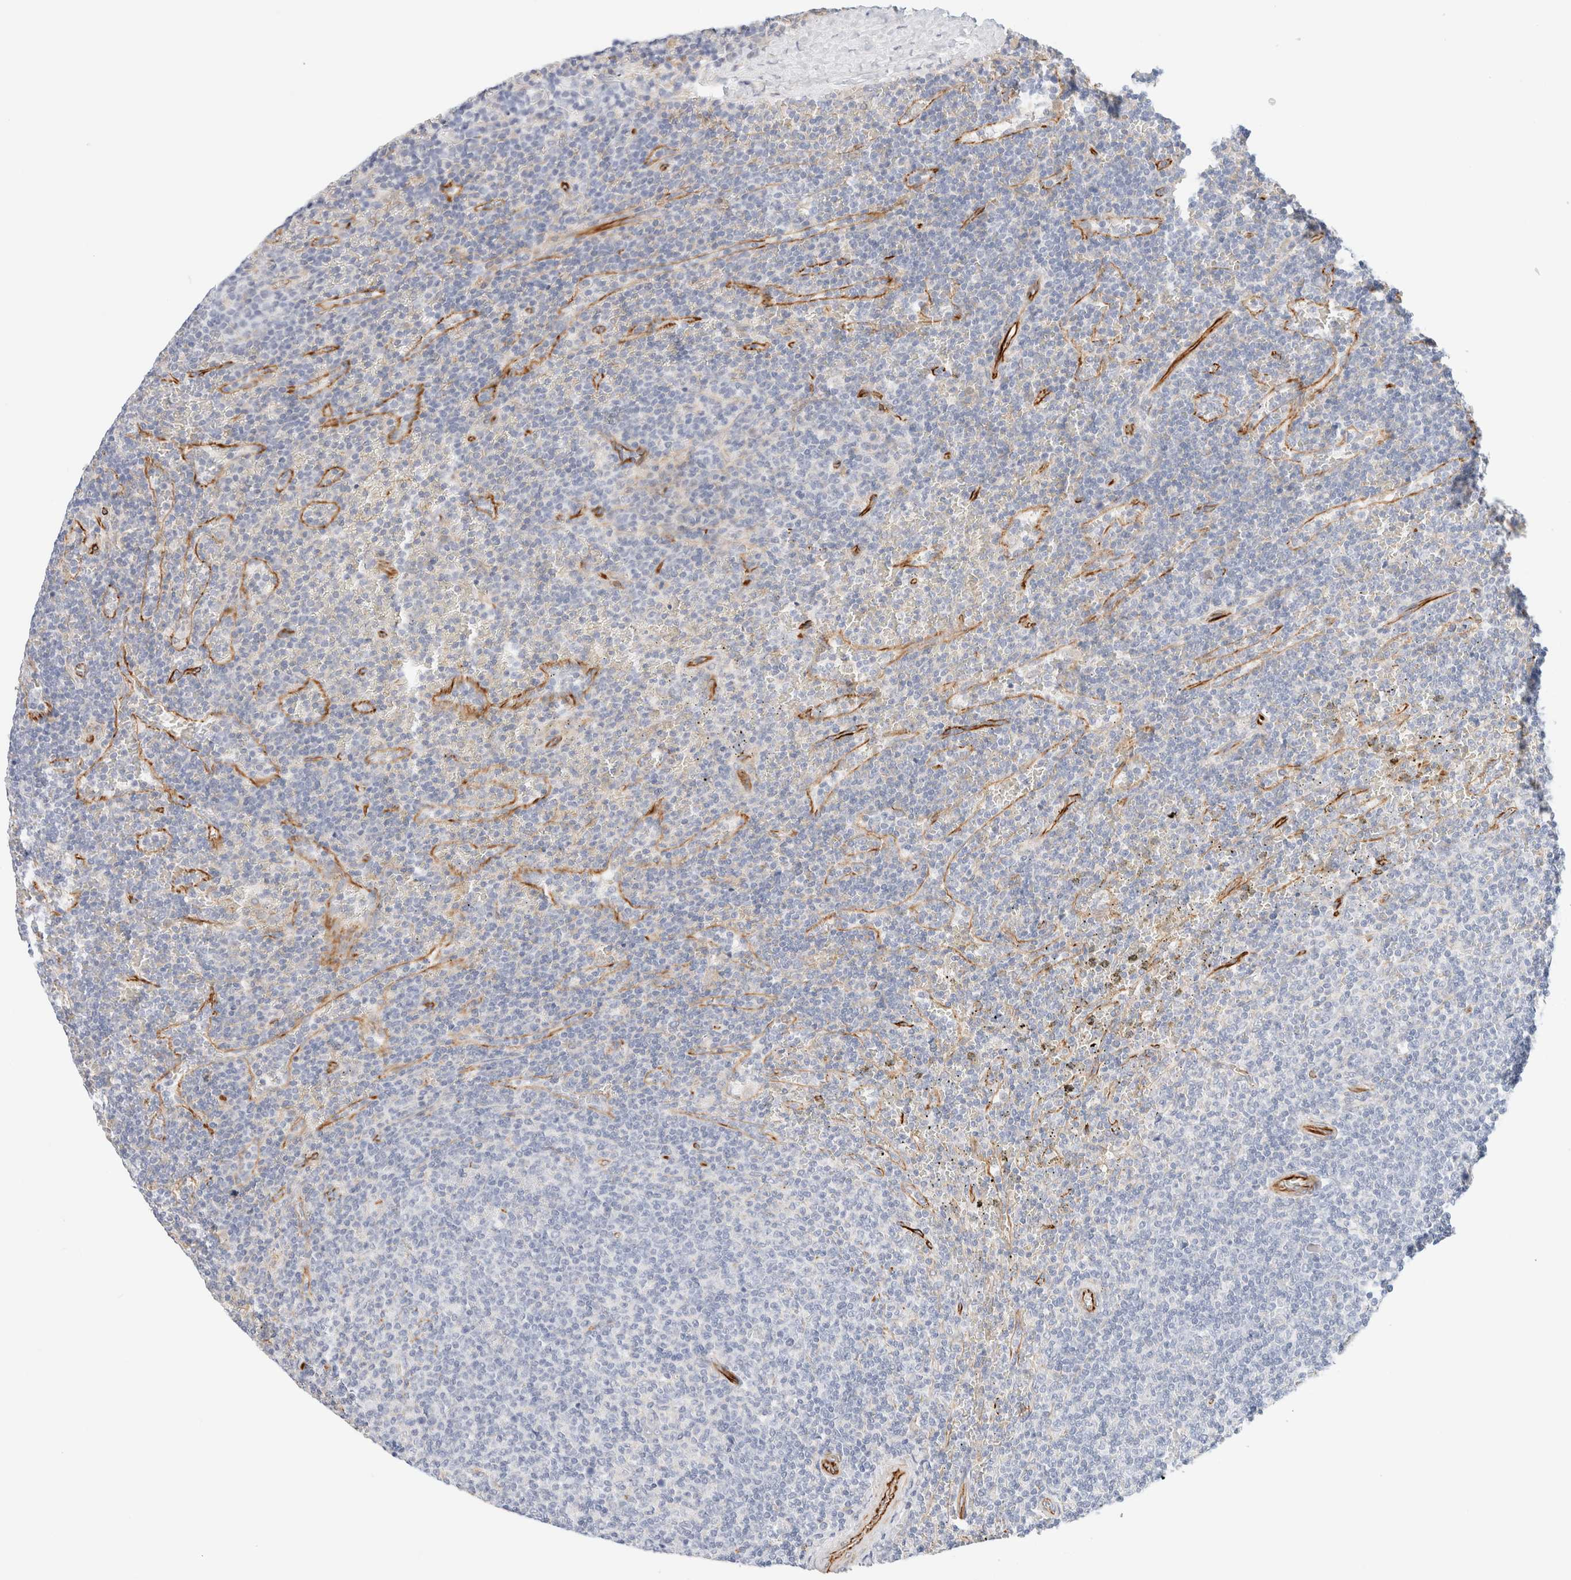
{"staining": {"intensity": "negative", "quantity": "none", "location": "none"}, "tissue": "lymphoma", "cell_type": "Tumor cells", "image_type": "cancer", "snomed": [{"axis": "morphology", "description": "Malignant lymphoma, non-Hodgkin's type, Low grade"}, {"axis": "topography", "description": "Spleen"}], "caption": "A high-resolution photomicrograph shows immunohistochemistry (IHC) staining of lymphoma, which displays no significant staining in tumor cells.", "gene": "SLC25A48", "patient": {"sex": "female", "age": 50}}